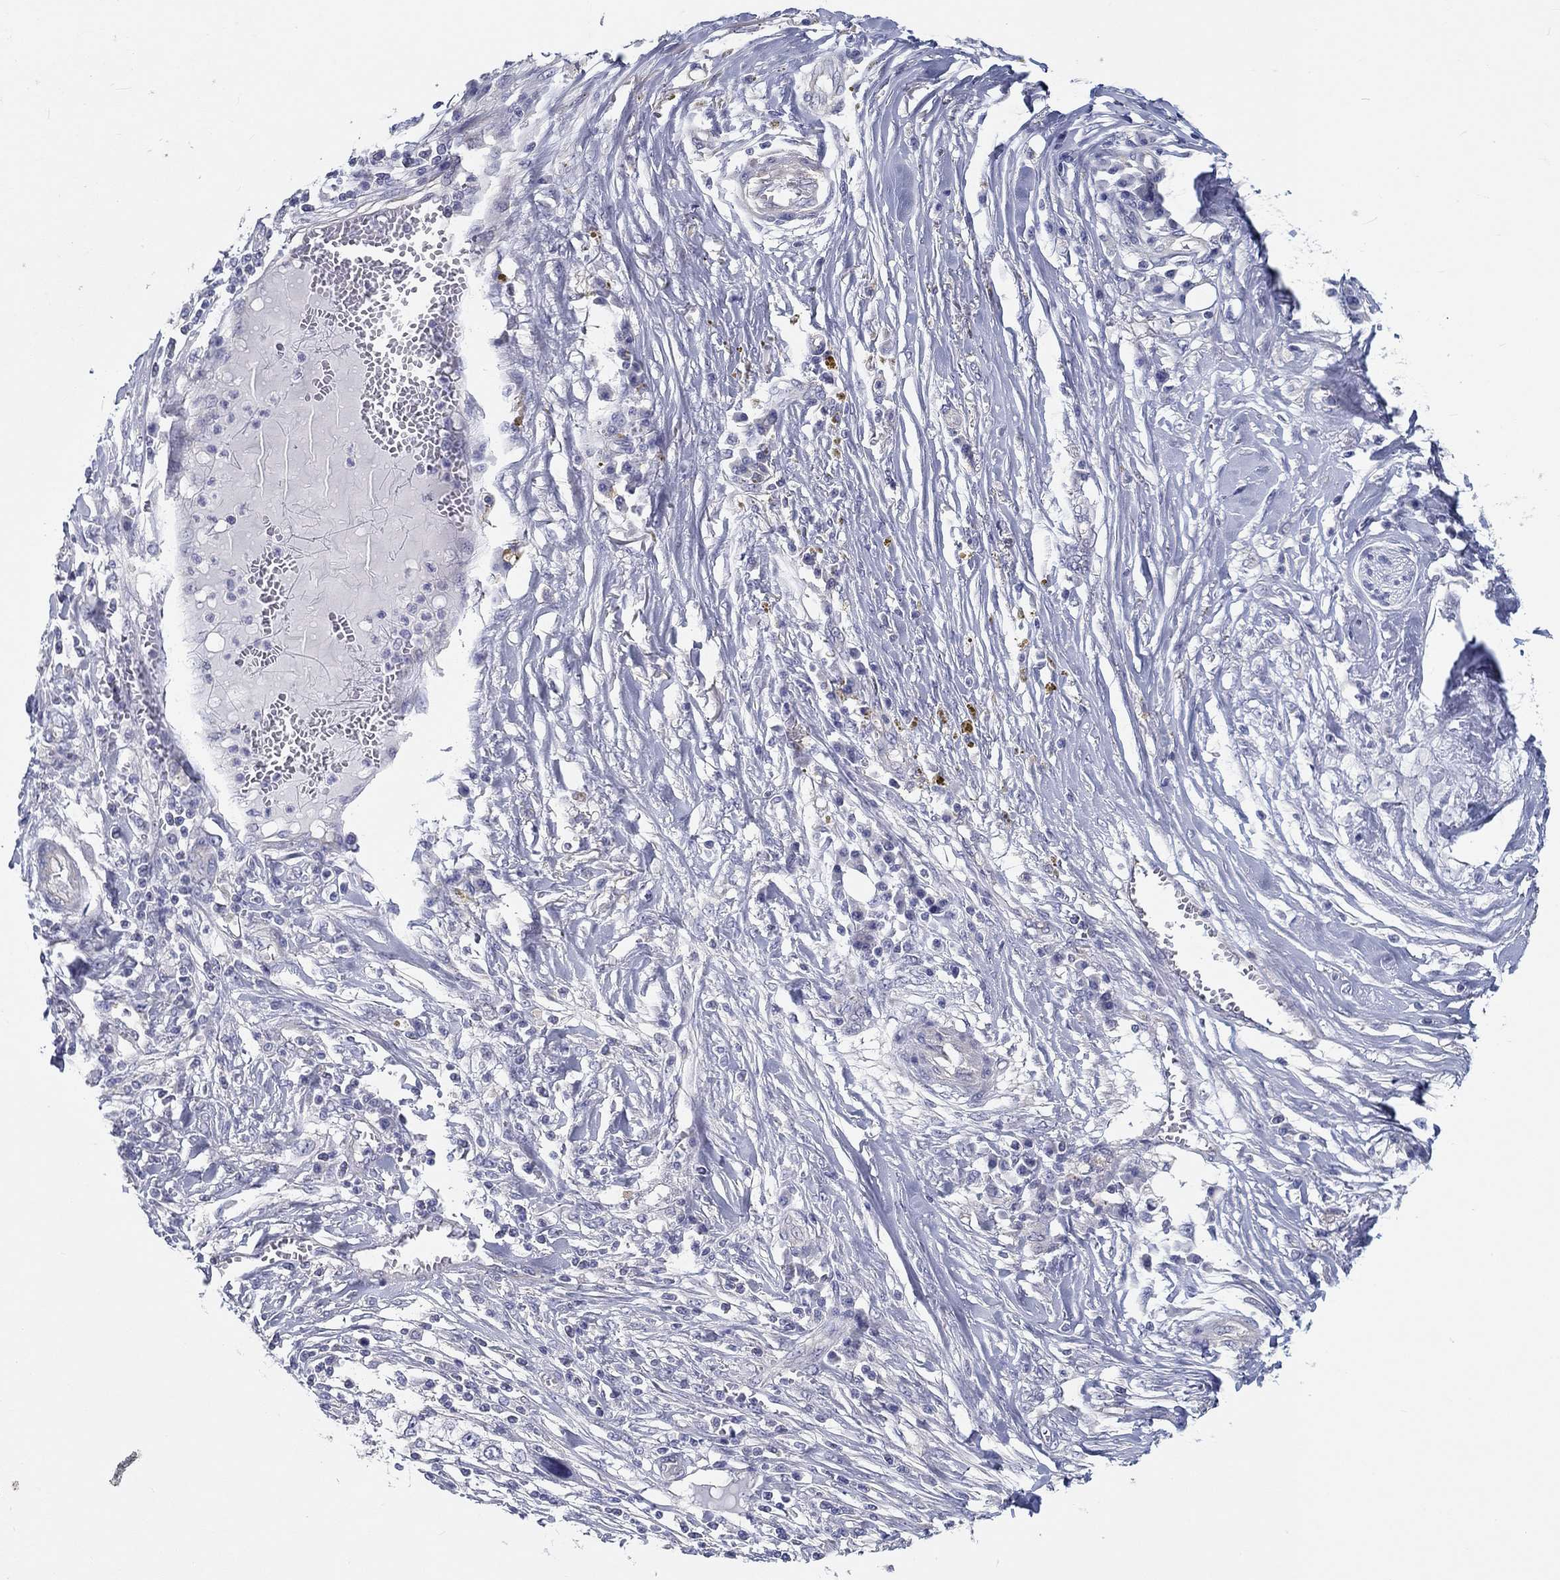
{"staining": {"intensity": "negative", "quantity": "none", "location": "none"}, "tissue": "skin cancer", "cell_type": "Tumor cells", "image_type": "cancer", "snomed": [{"axis": "morphology", "description": "Squamous cell carcinoma, NOS"}, {"axis": "topography", "description": "Skin"}], "caption": "Immunohistochemical staining of squamous cell carcinoma (skin) reveals no significant staining in tumor cells.", "gene": "CRYGD", "patient": {"sex": "male", "age": 82}}